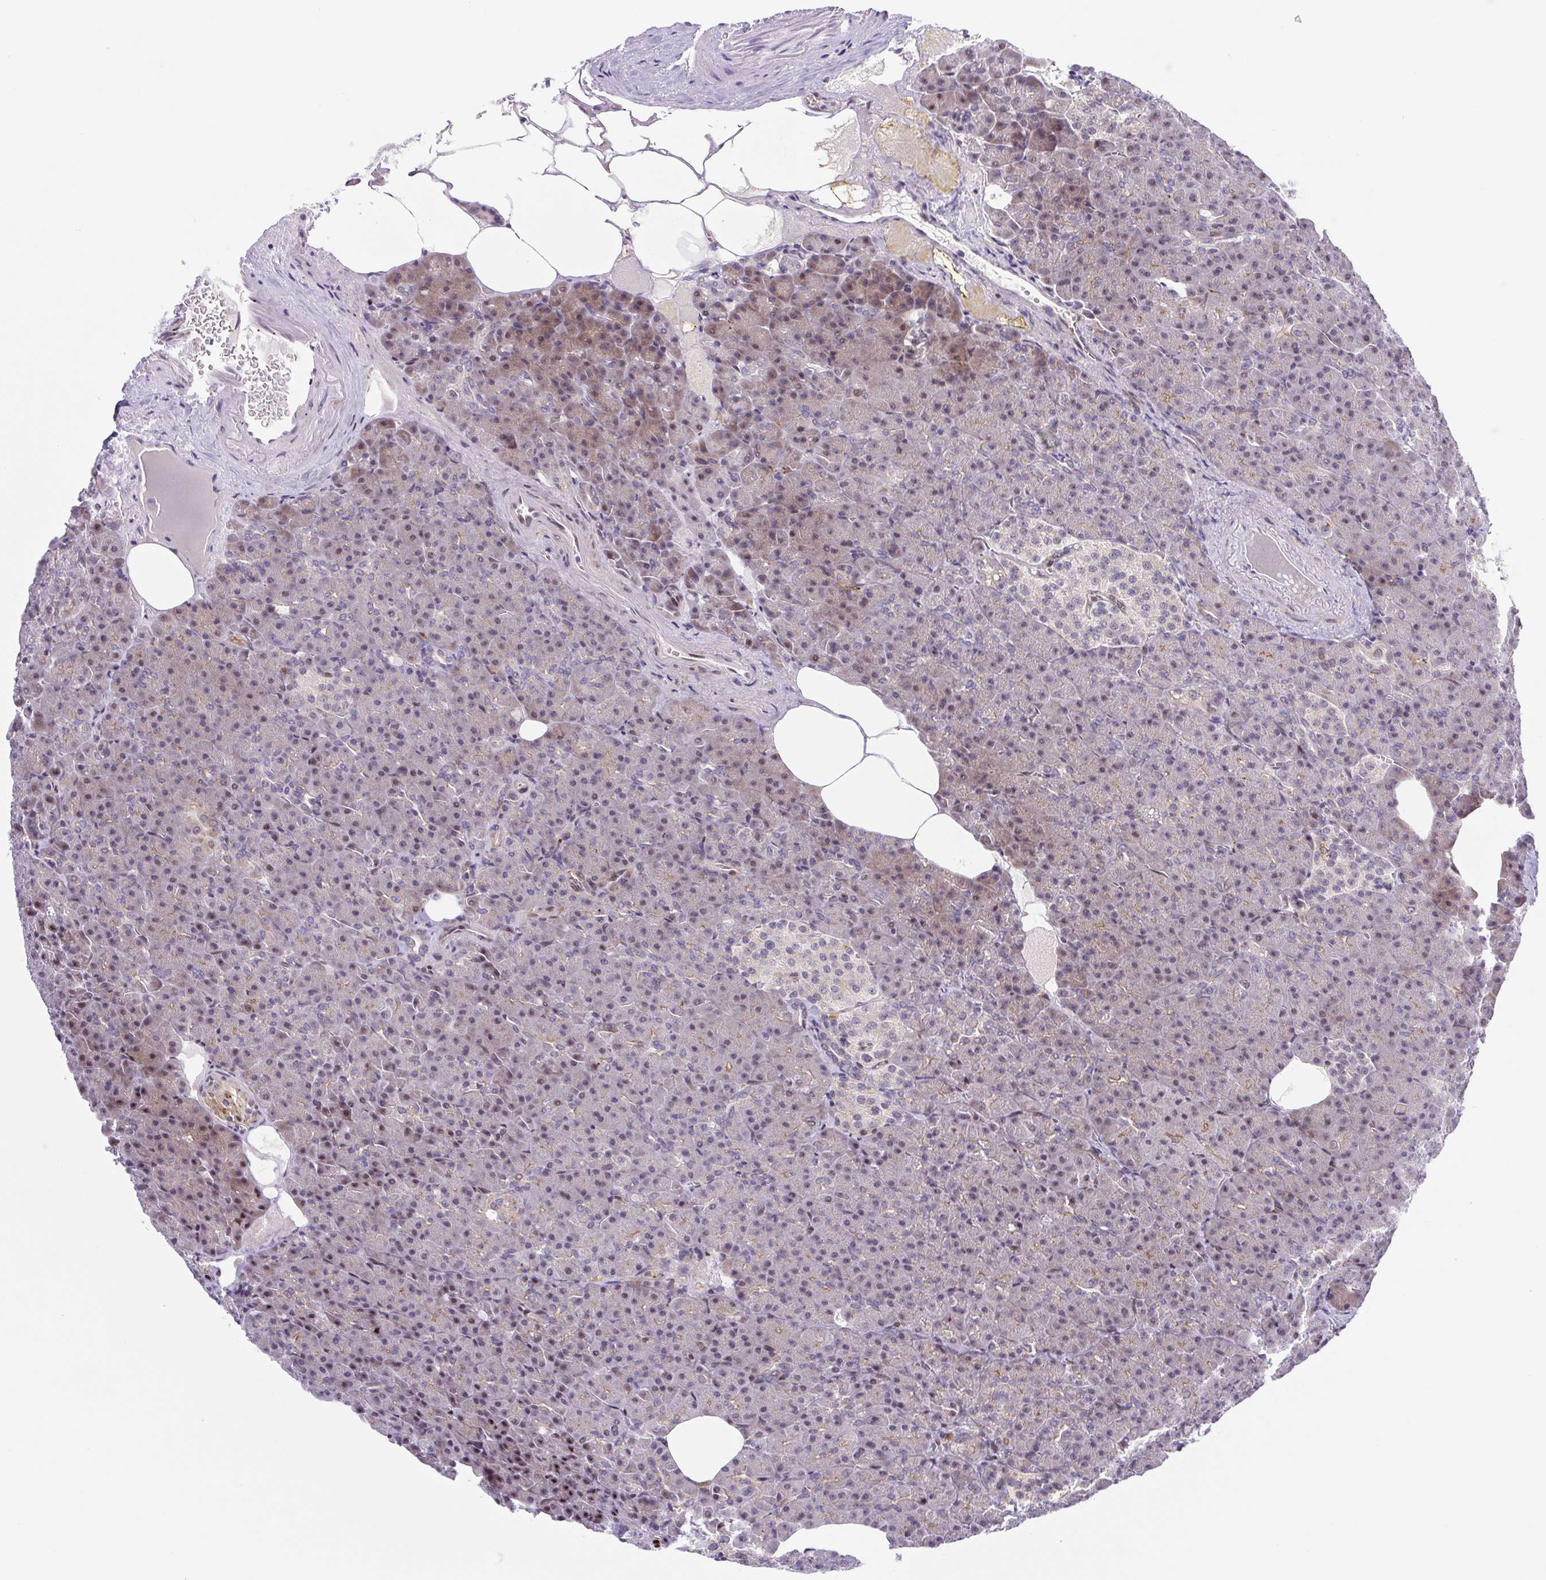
{"staining": {"intensity": "weak", "quantity": "<25%", "location": "cytoplasmic/membranous,nuclear"}, "tissue": "pancreas", "cell_type": "Exocrine glandular cells", "image_type": "normal", "snomed": [{"axis": "morphology", "description": "Normal tissue, NOS"}, {"axis": "topography", "description": "Pancreas"}], "caption": "High power microscopy micrograph of an IHC photomicrograph of unremarkable pancreas, revealing no significant expression in exocrine glandular cells. The staining is performed using DAB (3,3'-diaminobenzidine) brown chromogen with nuclei counter-stained in using hematoxylin.", "gene": "ERG", "patient": {"sex": "female", "age": 74}}